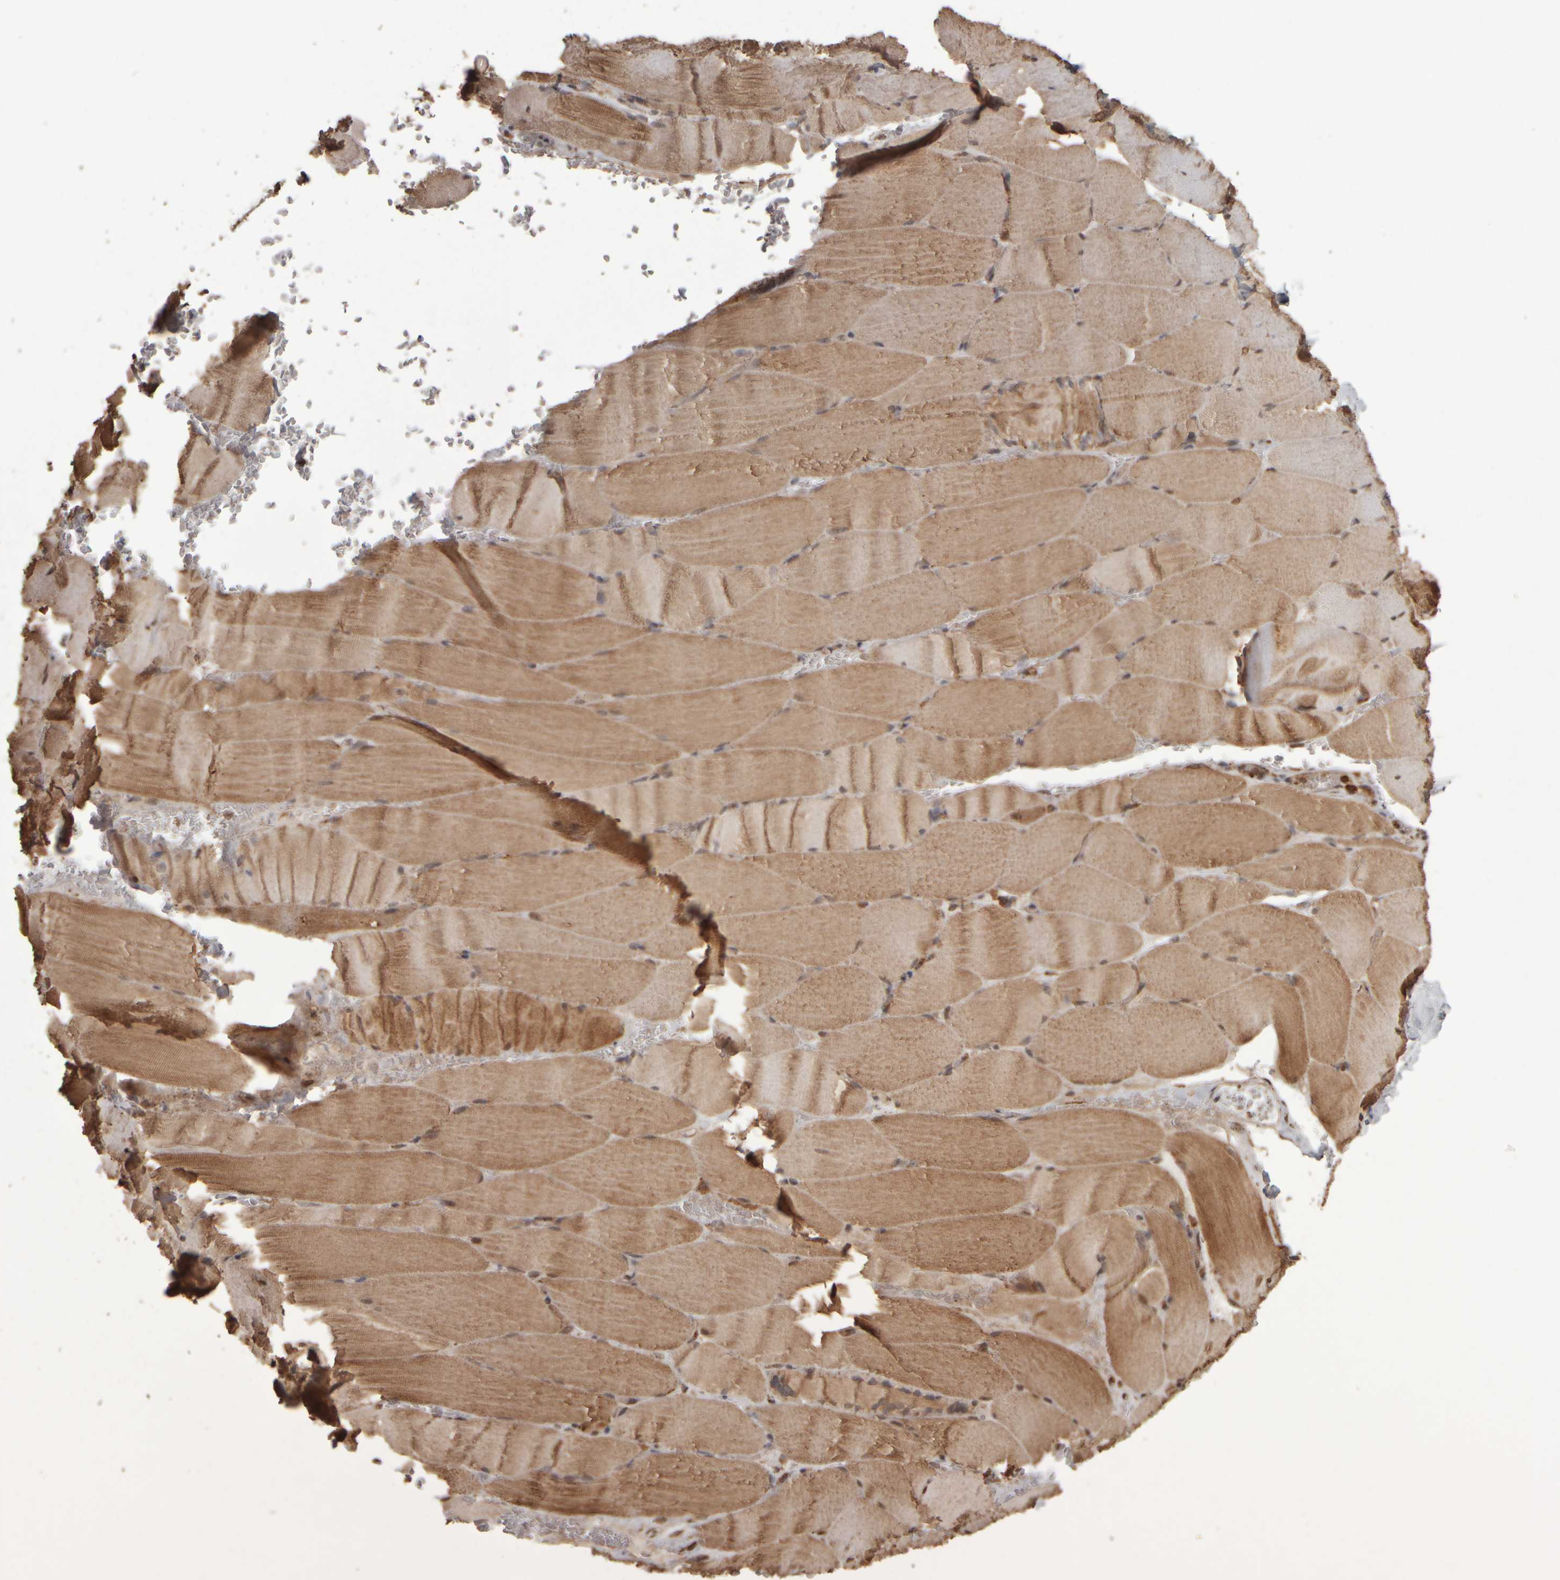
{"staining": {"intensity": "moderate", "quantity": ">75%", "location": "cytoplasmic/membranous"}, "tissue": "skeletal muscle", "cell_type": "Myocytes", "image_type": "normal", "snomed": [{"axis": "morphology", "description": "Normal tissue, NOS"}, {"axis": "topography", "description": "Skeletal muscle"}, {"axis": "topography", "description": "Parathyroid gland"}], "caption": "Moderate cytoplasmic/membranous protein staining is seen in about >75% of myocytes in skeletal muscle. (Stains: DAB (3,3'-diaminobenzidine) in brown, nuclei in blue, Microscopy: brightfield microscopy at high magnification).", "gene": "AGBL3", "patient": {"sex": "female", "age": 37}}